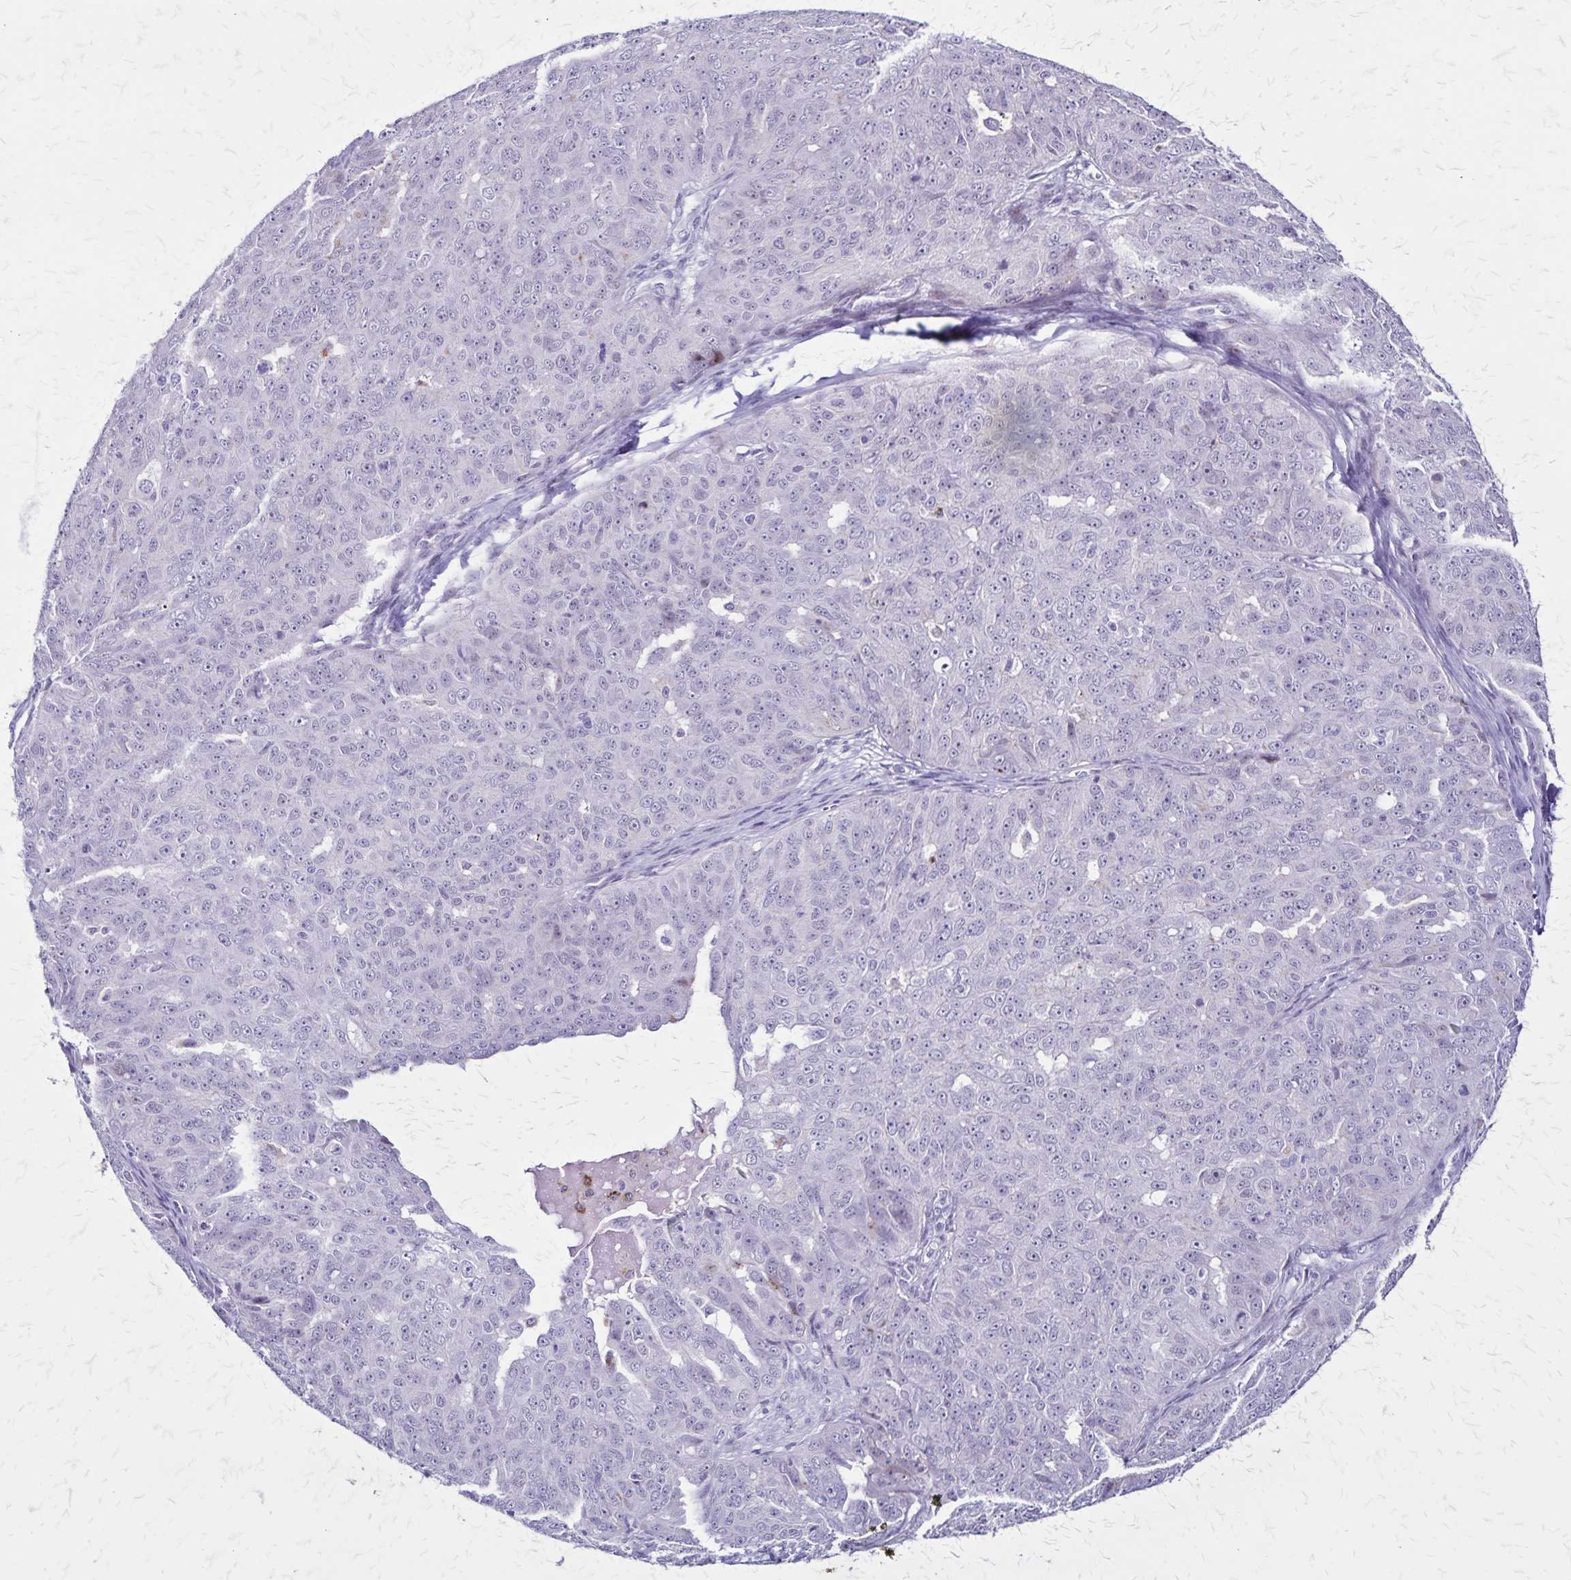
{"staining": {"intensity": "negative", "quantity": "none", "location": "none"}, "tissue": "ovarian cancer", "cell_type": "Tumor cells", "image_type": "cancer", "snomed": [{"axis": "morphology", "description": "Carcinoma, endometroid"}, {"axis": "topography", "description": "Ovary"}], "caption": "Tumor cells are negative for protein expression in human ovarian cancer (endometroid carcinoma).", "gene": "OR51B5", "patient": {"sex": "female", "age": 70}}